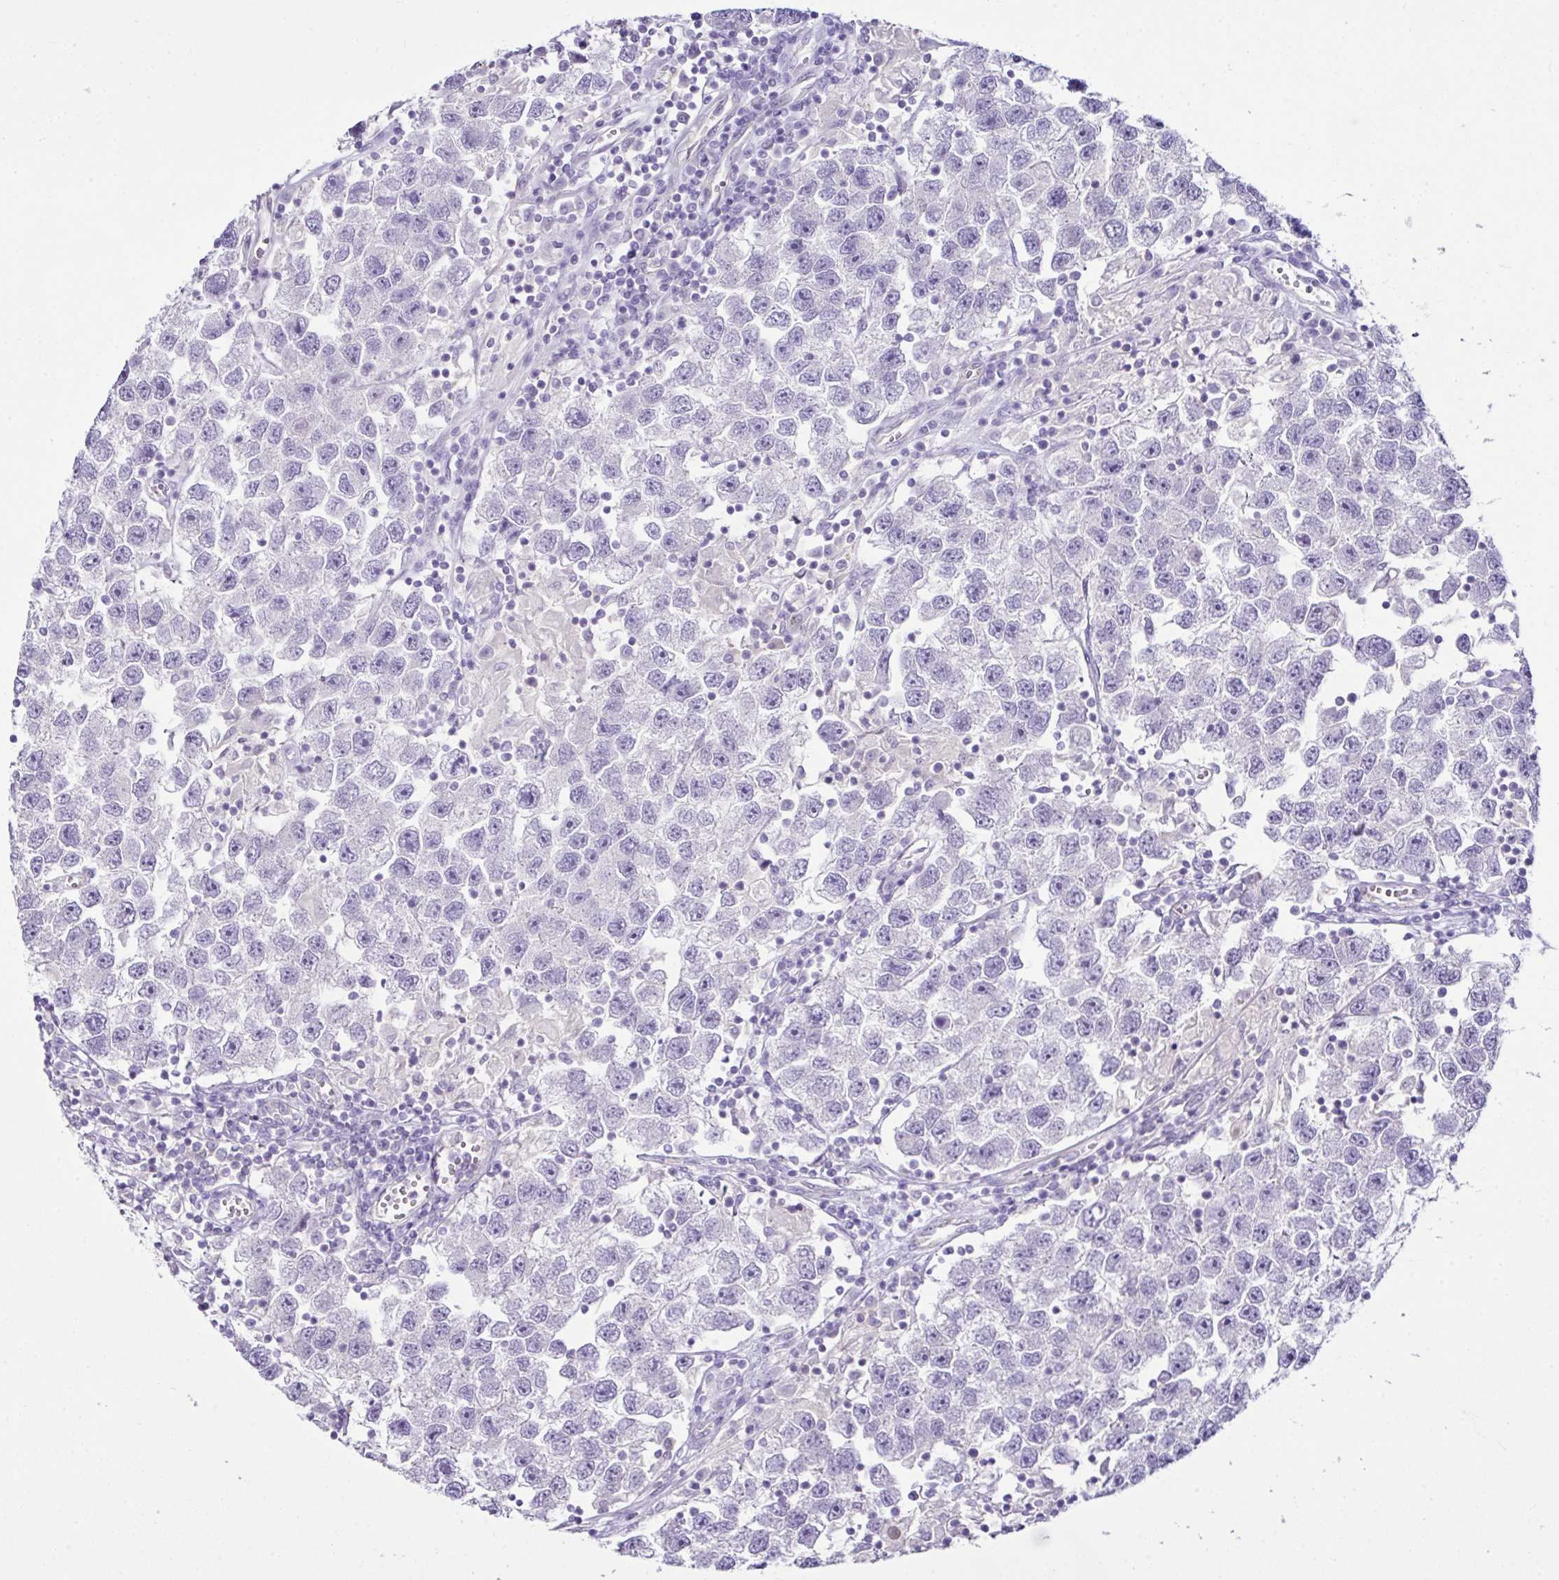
{"staining": {"intensity": "negative", "quantity": "none", "location": "none"}, "tissue": "testis cancer", "cell_type": "Tumor cells", "image_type": "cancer", "snomed": [{"axis": "morphology", "description": "Seminoma, NOS"}, {"axis": "topography", "description": "Testis"}], "caption": "Immunohistochemical staining of testis cancer demonstrates no significant positivity in tumor cells. (DAB (3,3'-diaminobenzidine) immunohistochemistry (IHC), high magnification).", "gene": "D2HGDH", "patient": {"sex": "male", "age": 26}}